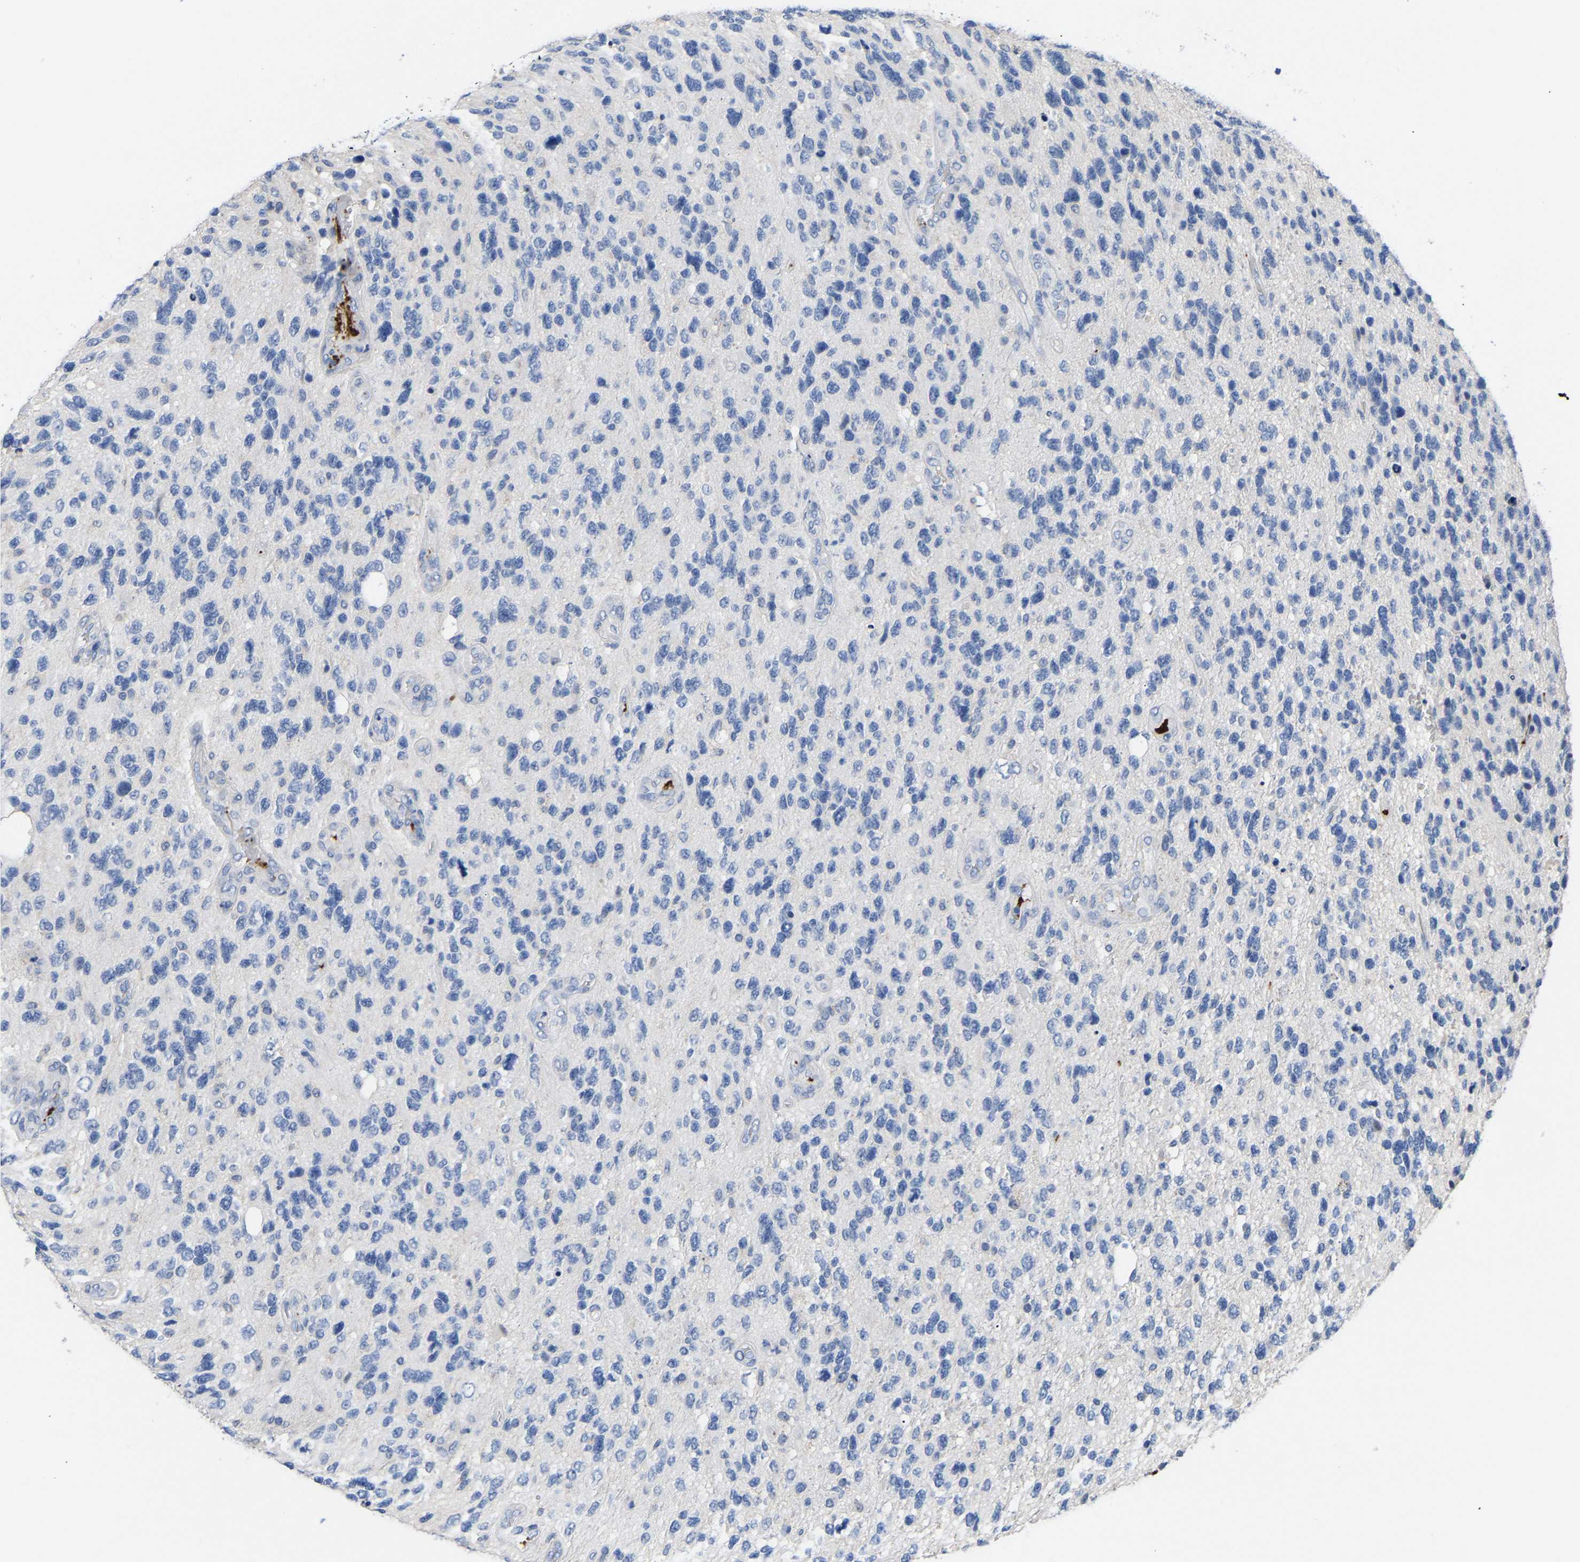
{"staining": {"intensity": "negative", "quantity": "none", "location": "none"}, "tissue": "glioma", "cell_type": "Tumor cells", "image_type": "cancer", "snomed": [{"axis": "morphology", "description": "Glioma, malignant, High grade"}, {"axis": "topography", "description": "Brain"}], "caption": "Tumor cells show no significant expression in glioma.", "gene": "FGF18", "patient": {"sex": "female", "age": 58}}